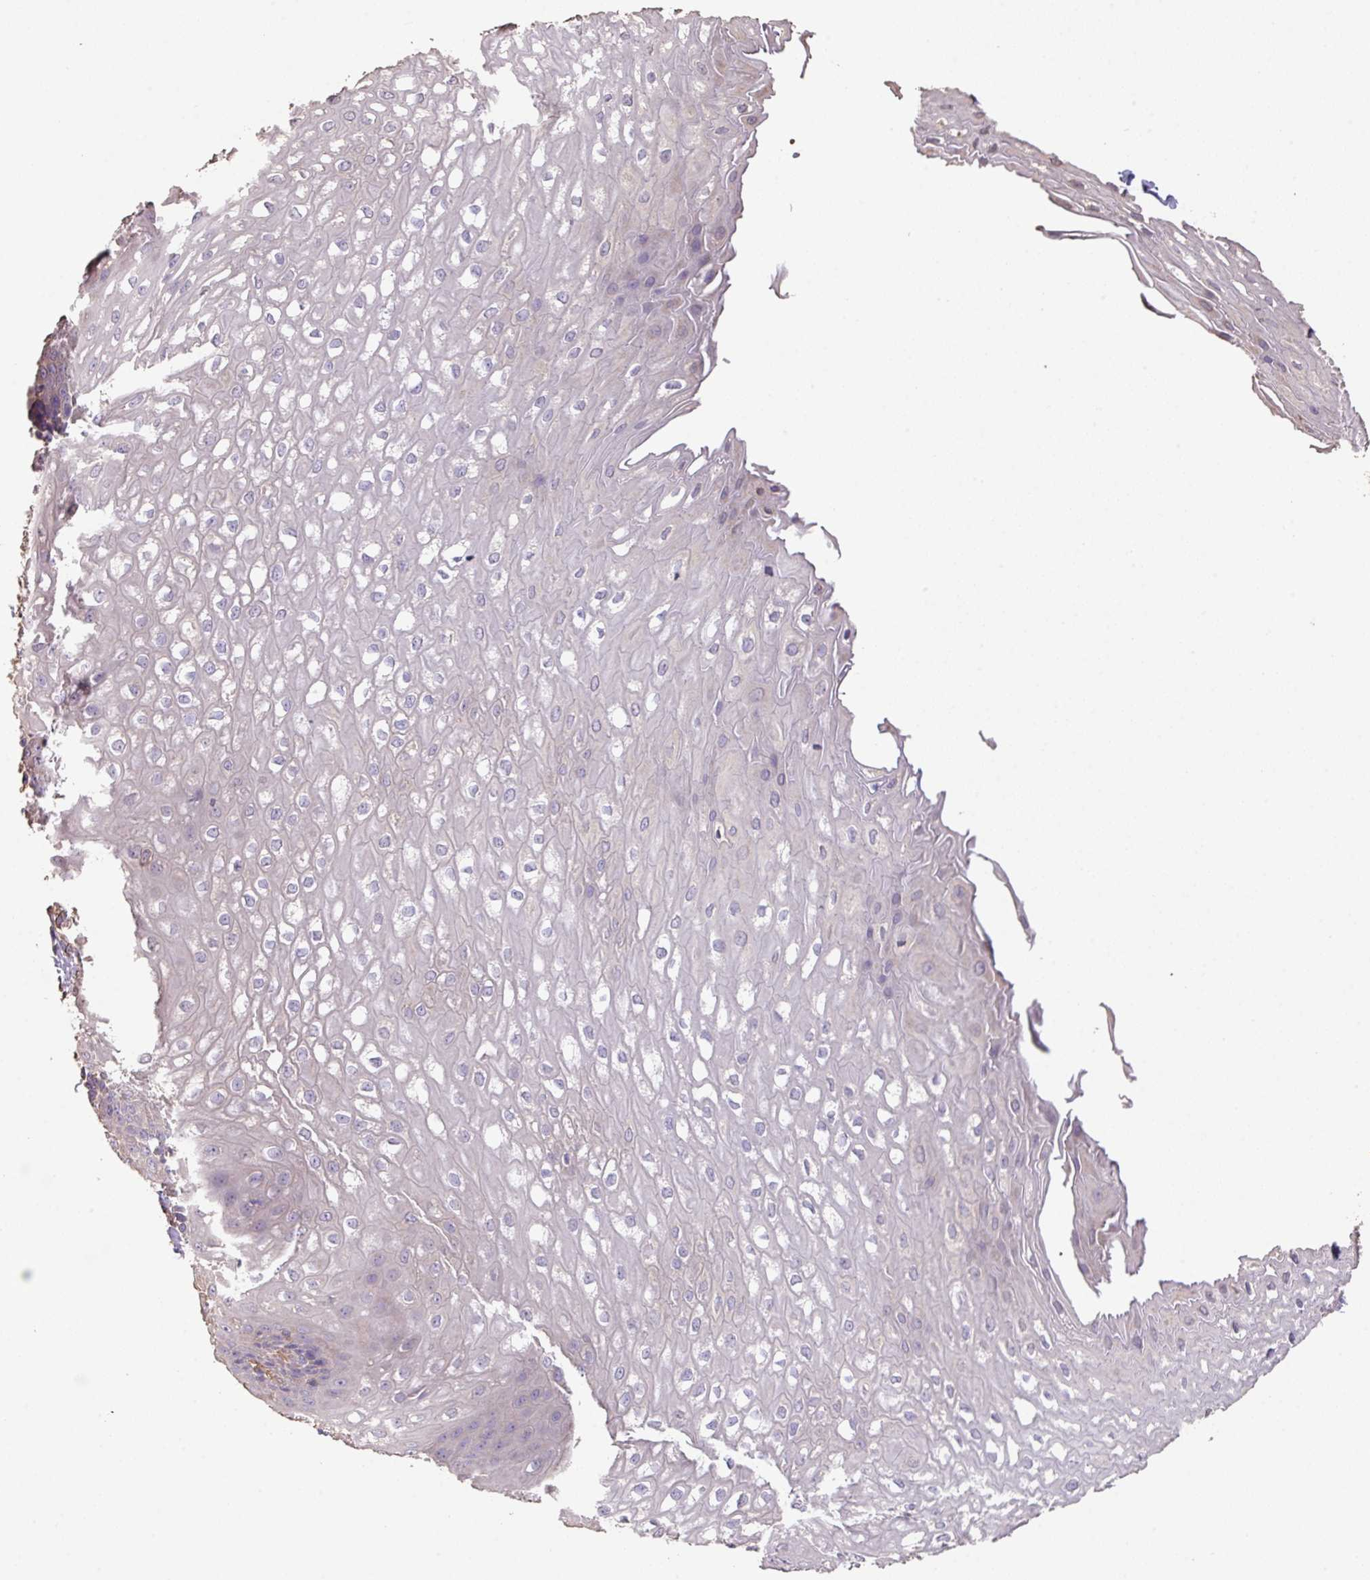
{"staining": {"intensity": "negative", "quantity": "none", "location": "none"}, "tissue": "esophagus", "cell_type": "Squamous epithelial cells", "image_type": "normal", "snomed": [{"axis": "morphology", "description": "Normal tissue, NOS"}, {"axis": "topography", "description": "Esophagus"}], "caption": "This photomicrograph is of unremarkable esophagus stained with immunohistochemistry to label a protein in brown with the nuclei are counter-stained blue. There is no staining in squamous epithelial cells. (DAB immunohistochemistry visualized using brightfield microscopy, high magnification).", "gene": "CALML4", "patient": {"sex": "male", "age": 67}}